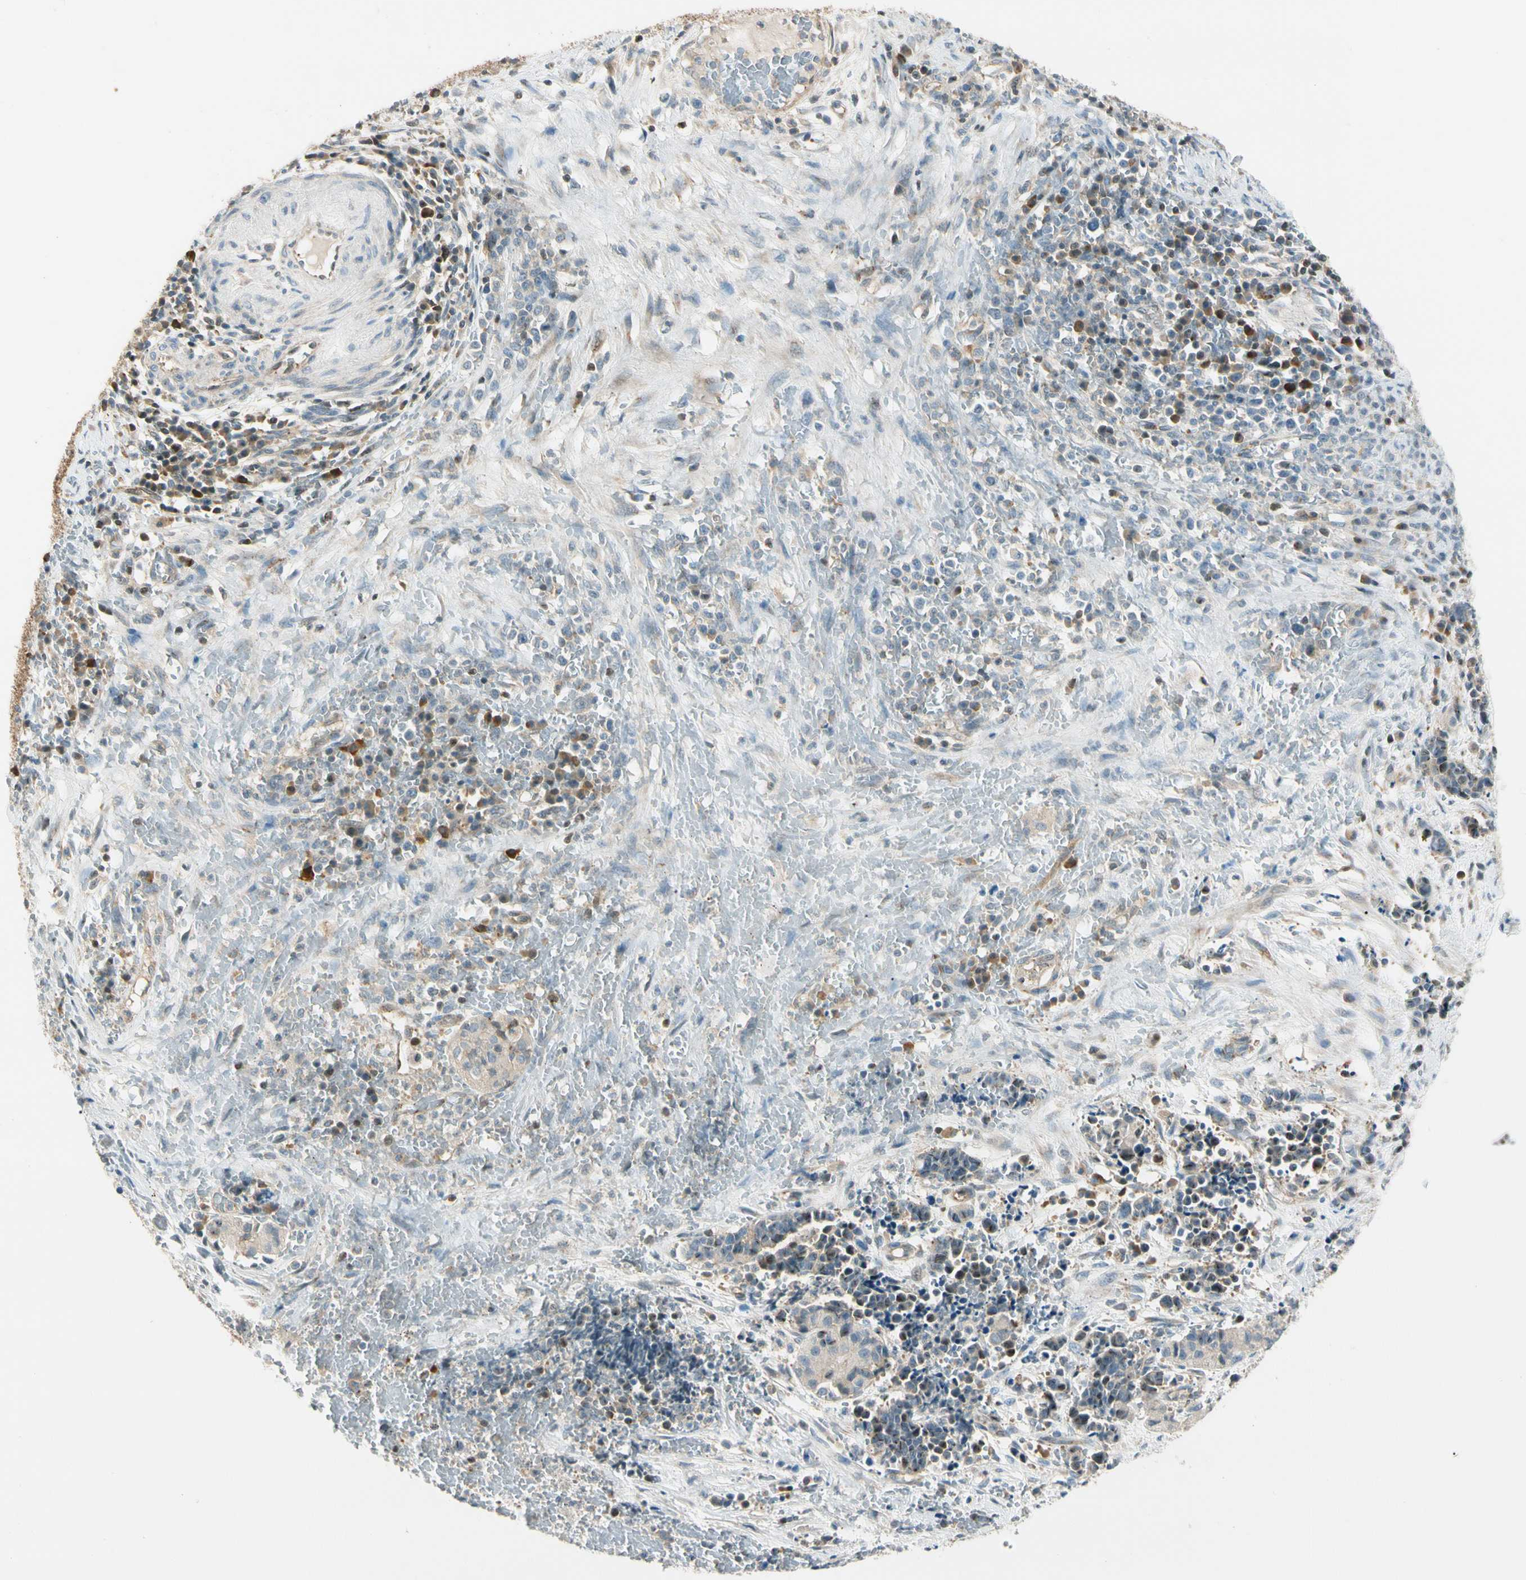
{"staining": {"intensity": "weak", "quantity": "<25%", "location": "cytoplasmic/membranous"}, "tissue": "cervical cancer", "cell_type": "Tumor cells", "image_type": "cancer", "snomed": [{"axis": "morphology", "description": "Squamous cell carcinoma, NOS"}, {"axis": "topography", "description": "Cervix"}], "caption": "DAB immunohistochemical staining of human cervical cancer (squamous cell carcinoma) shows no significant expression in tumor cells.", "gene": "CDH6", "patient": {"sex": "female", "age": 35}}